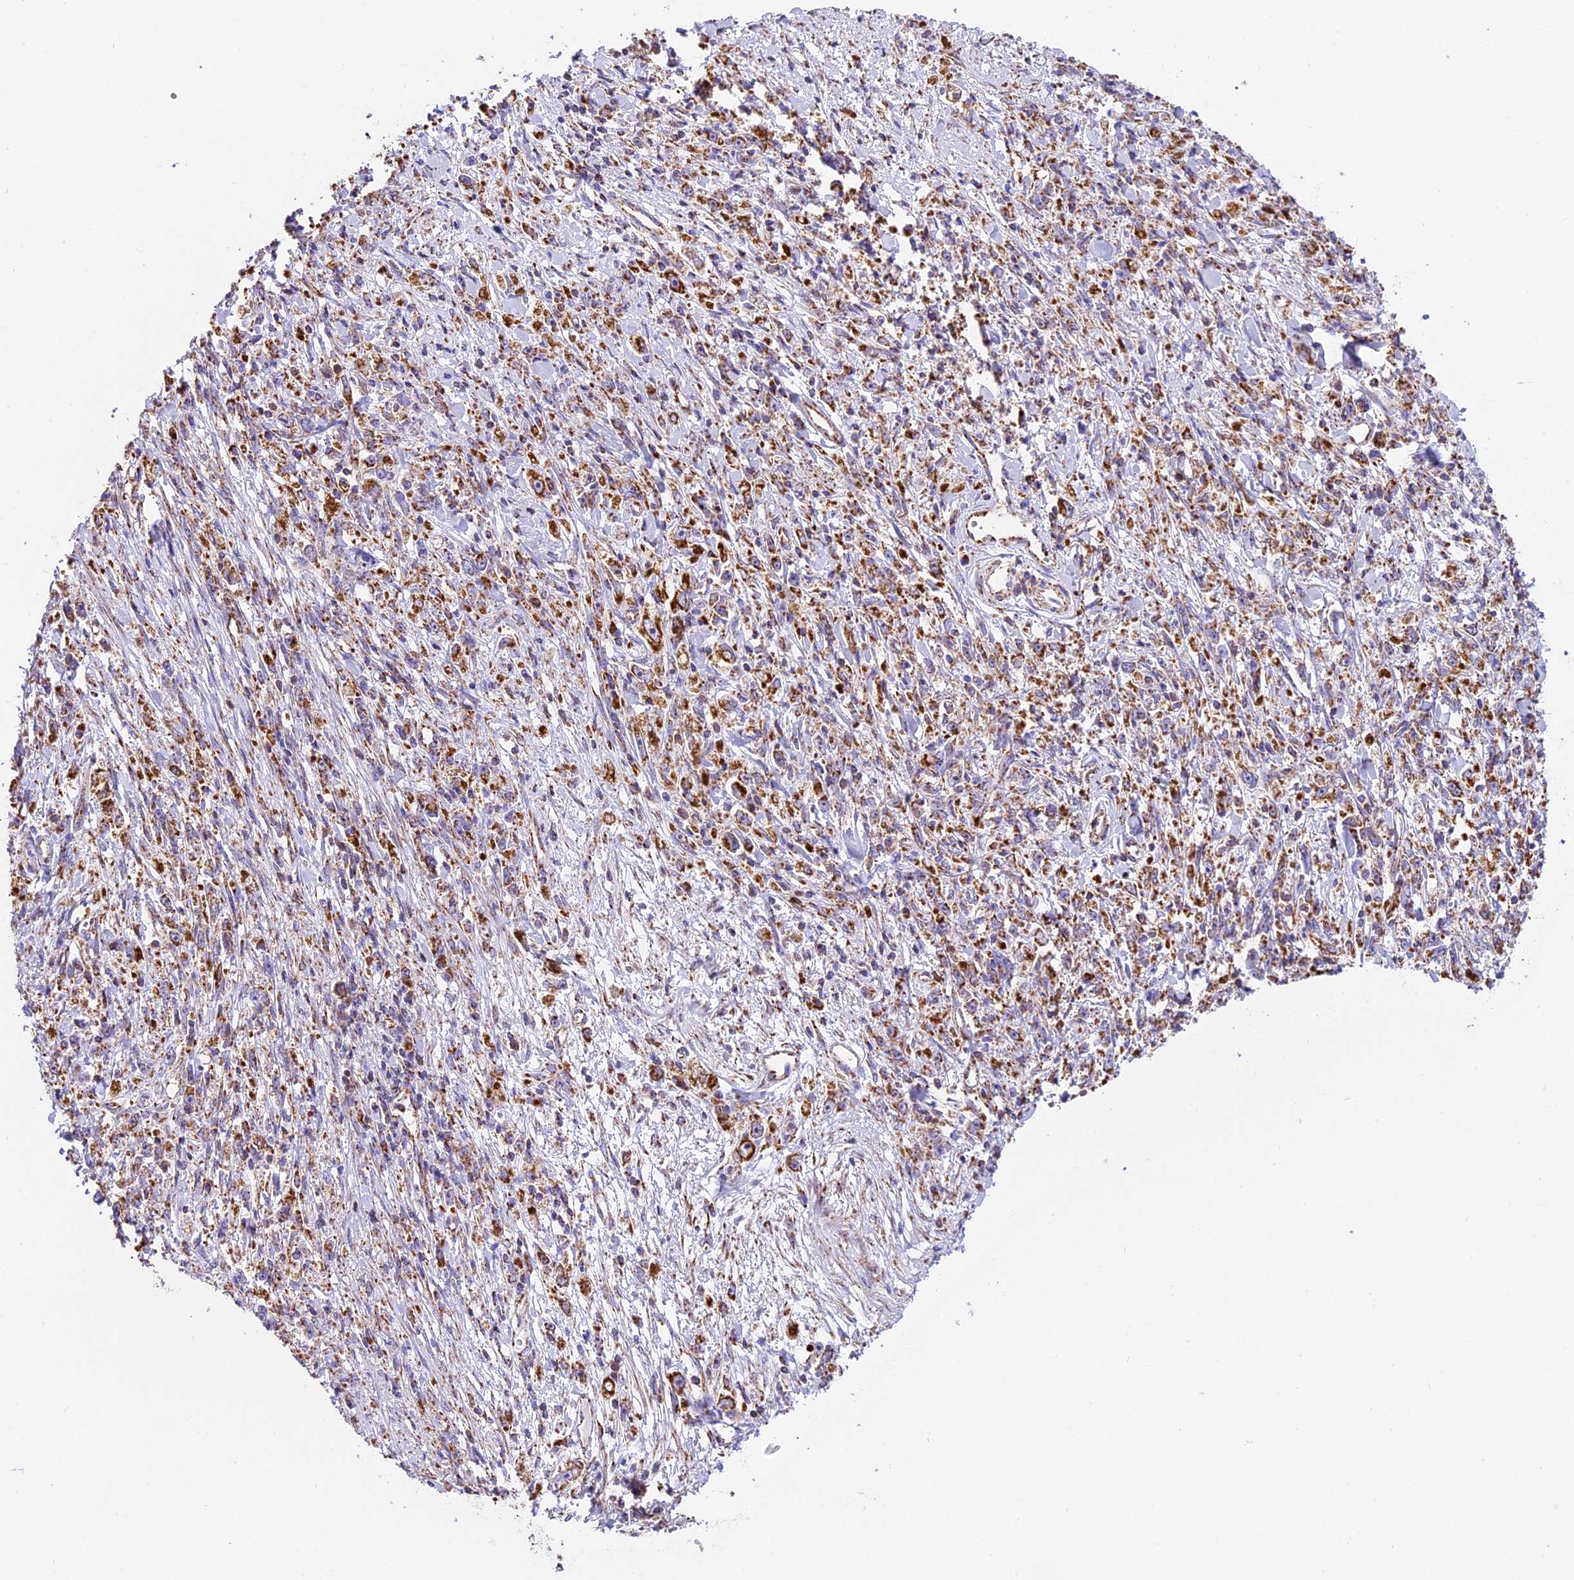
{"staining": {"intensity": "strong", "quantity": "25%-75%", "location": "cytoplasmic/membranous"}, "tissue": "stomach cancer", "cell_type": "Tumor cells", "image_type": "cancer", "snomed": [{"axis": "morphology", "description": "Adenocarcinoma, NOS"}, {"axis": "topography", "description": "Stomach"}], "caption": "Tumor cells show high levels of strong cytoplasmic/membranous positivity in about 25%-75% of cells in human adenocarcinoma (stomach).", "gene": "NDUFA8", "patient": {"sex": "female", "age": 59}}